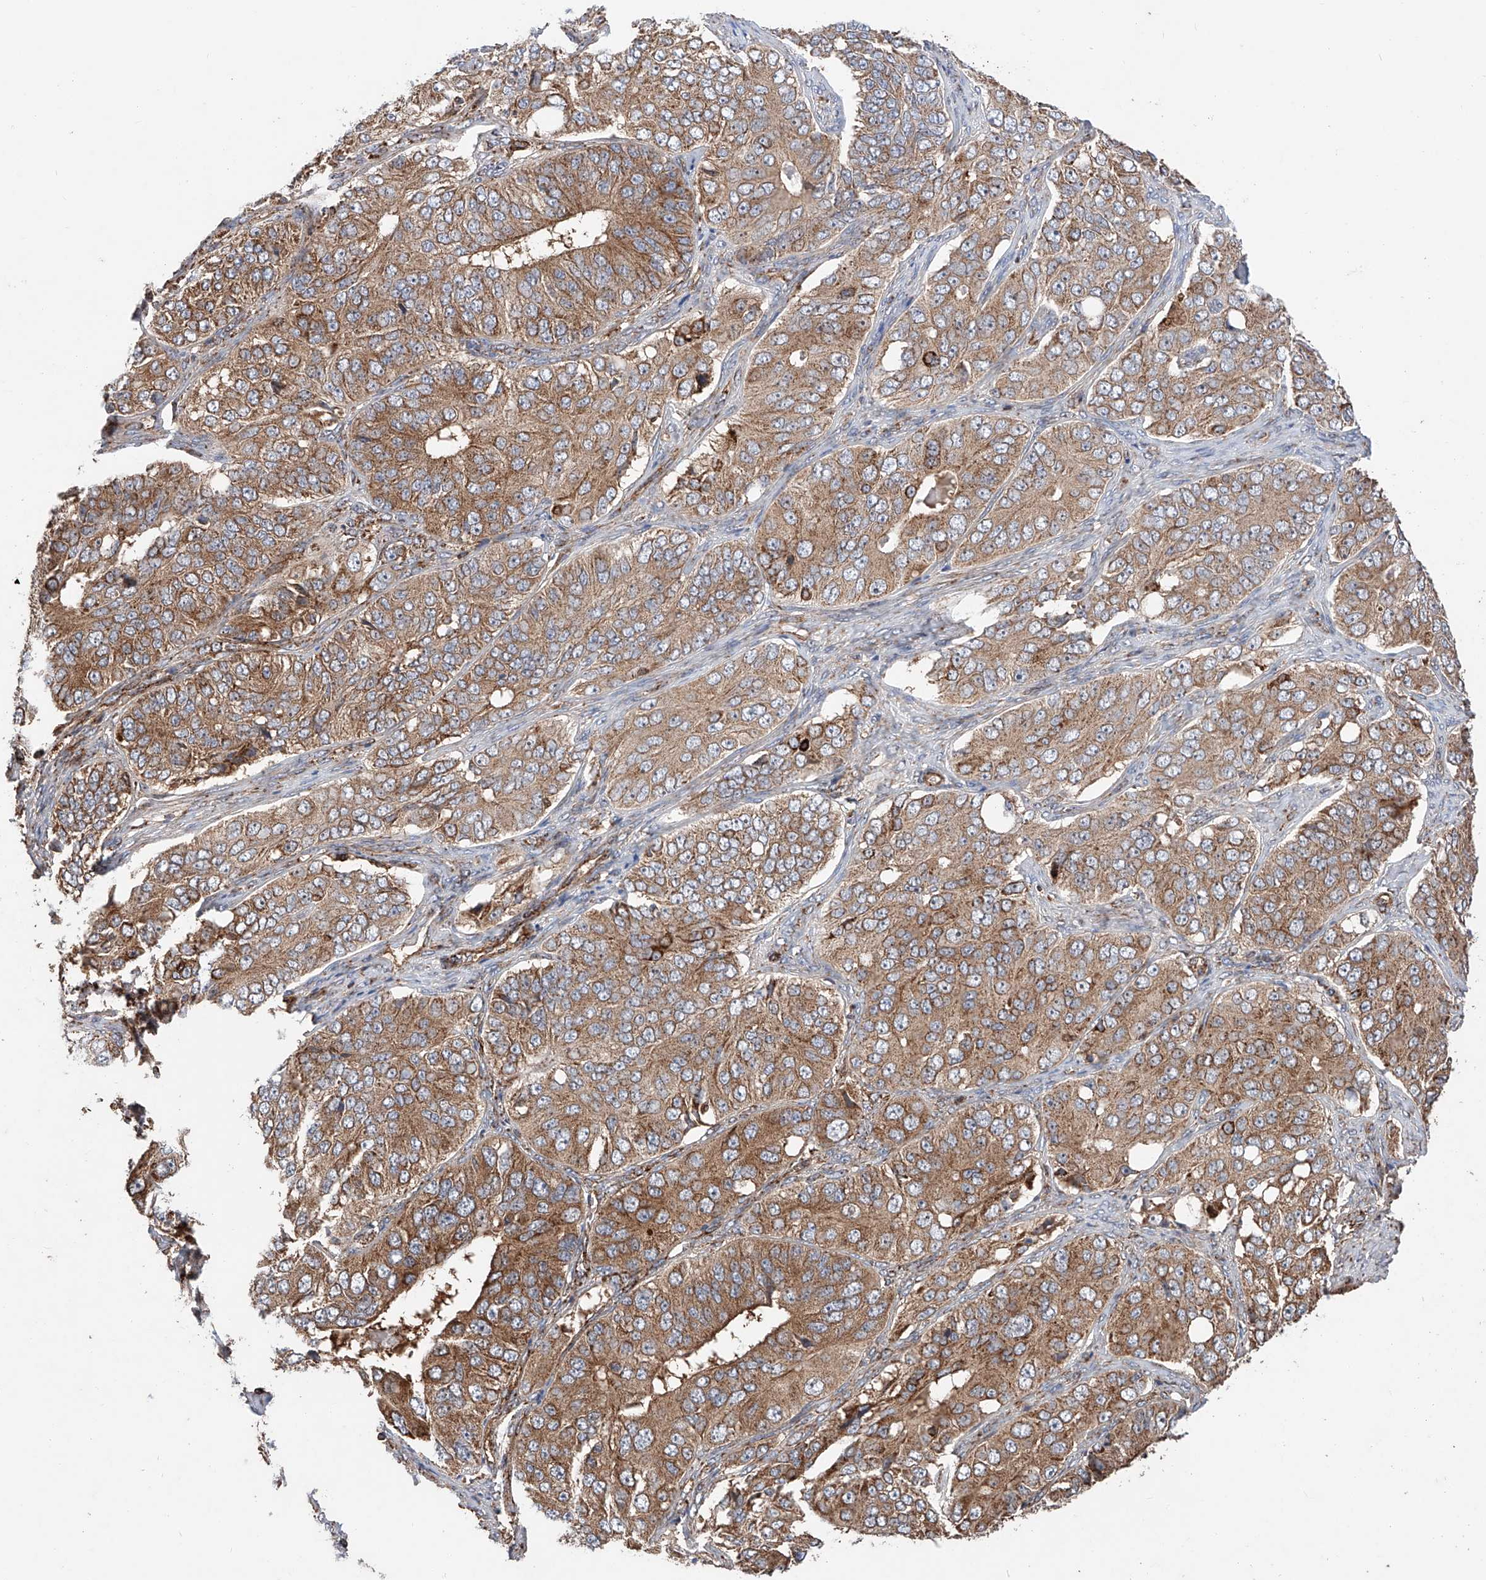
{"staining": {"intensity": "moderate", "quantity": ">75%", "location": "cytoplasmic/membranous"}, "tissue": "ovarian cancer", "cell_type": "Tumor cells", "image_type": "cancer", "snomed": [{"axis": "morphology", "description": "Carcinoma, endometroid"}, {"axis": "topography", "description": "Ovary"}], "caption": "Ovarian cancer (endometroid carcinoma) was stained to show a protein in brown. There is medium levels of moderate cytoplasmic/membranous expression in about >75% of tumor cells.", "gene": "PISD", "patient": {"sex": "female", "age": 51}}